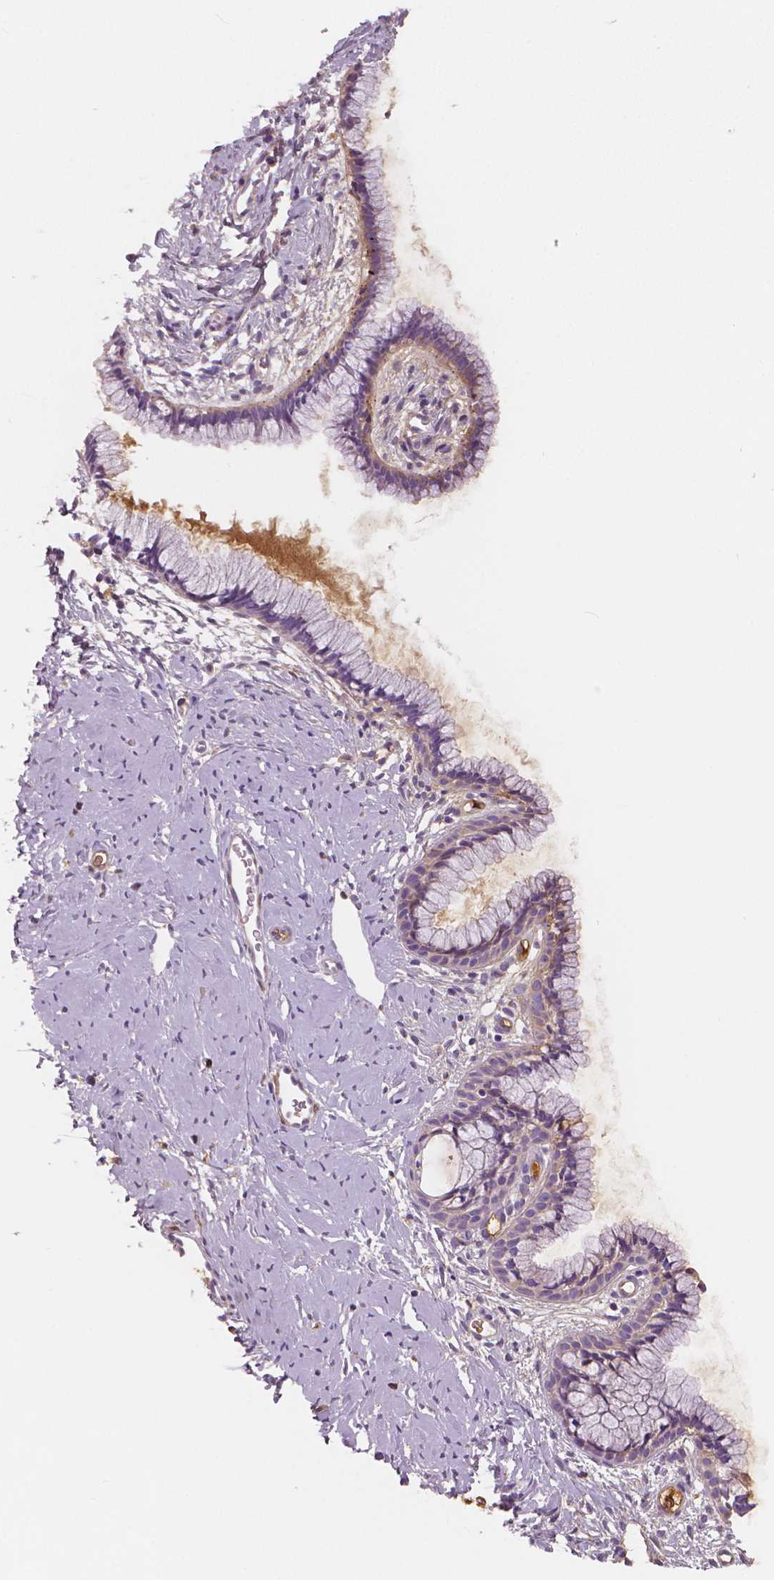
{"staining": {"intensity": "negative", "quantity": "none", "location": "none"}, "tissue": "cervix", "cell_type": "Glandular cells", "image_type": "normal", "snomed": [{"axis": "morphology", "description": "Normal tissue, NOS"}, {"axis": "topography", "description": "Cervix"}], "caption": "There is no significant positivity in glandular cells of cervix. The staining was performed using DAB (3,3'-diaminobenzidine) to visualize the protein expression in brown, while the nuclei were stained in blue with hematoxylin (Magnification: 20x).", "gene": "APOA4", "patient": {"sex": "female", "age": 40}}